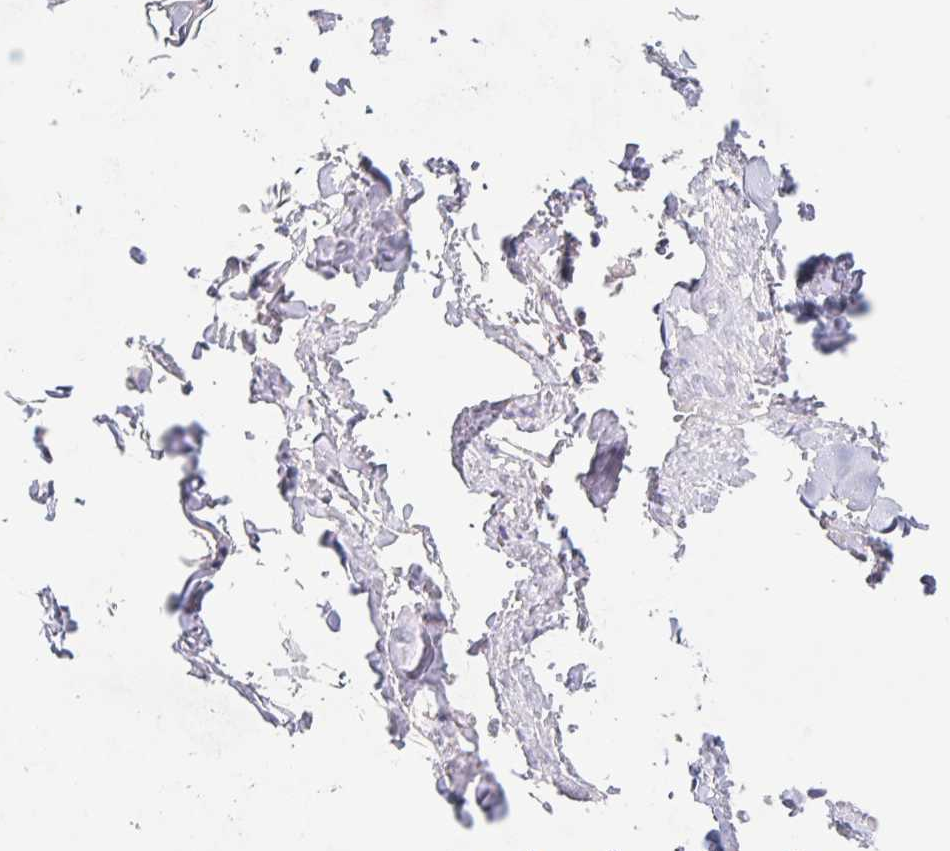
{"staining": {"intensity": "negative", "quantity": "none", "location": "none"}, "tissue": "adipose tissue", "cell_type": "Adipocytes", "image_type": "normal", "snomed": [{"axis": "morphology", "description": "Normal tissue, NOS"}, {"axis": "topography", "description": "Vascular tissue"}, {"axis": "topography", "description": "Peripheral nerve tissue"}], "caption": "This is an immunohistochemistry micrograph of benign adipose tissue. There is no expression in adipocytes.", "gene": "CDC42BPG", "patient": {"sex": "male", "age": 41}}